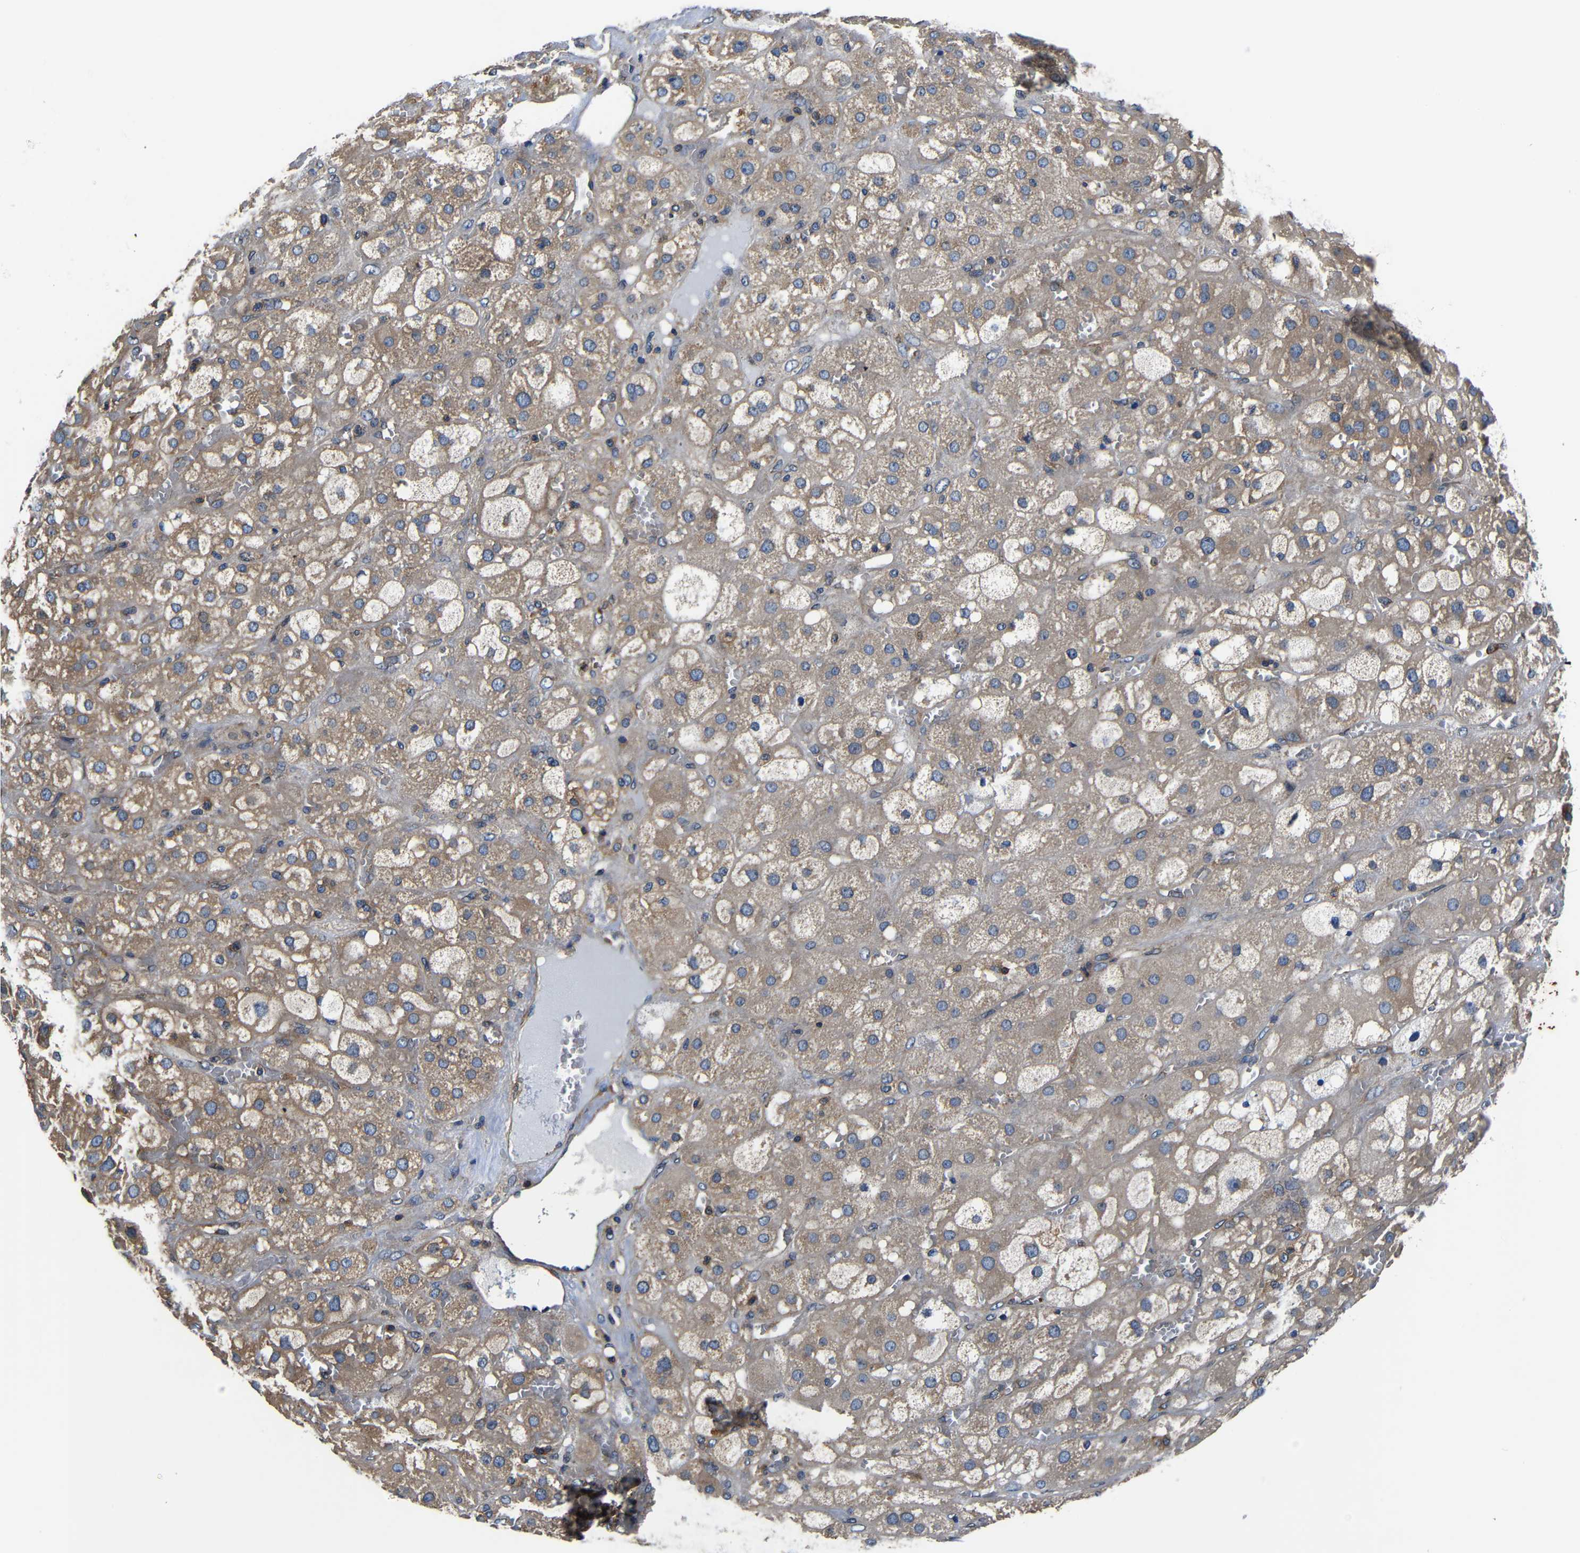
{"staining": {"intensity": "moderate", "quantity": ">75%", "location": "cytoplasmic/membranous"}, "tissue": "adrenal gland", "cell_type": "Glandular cells", "image_type": "normal", "snomed": [{"axis": "morphology", "description": "Normal tissue, NOS"}, {"axis": "topography", "description": "Adrenal gland"}], "caption": "Immunohistochemistry (IHC) of unremarkable human adrenal gland displays medium levels of moderate cytoplasmic/membranous staining in about >75% of glandular cells.", "gene": "CNR2", "patient": {"sex": "female", "age": 47}}